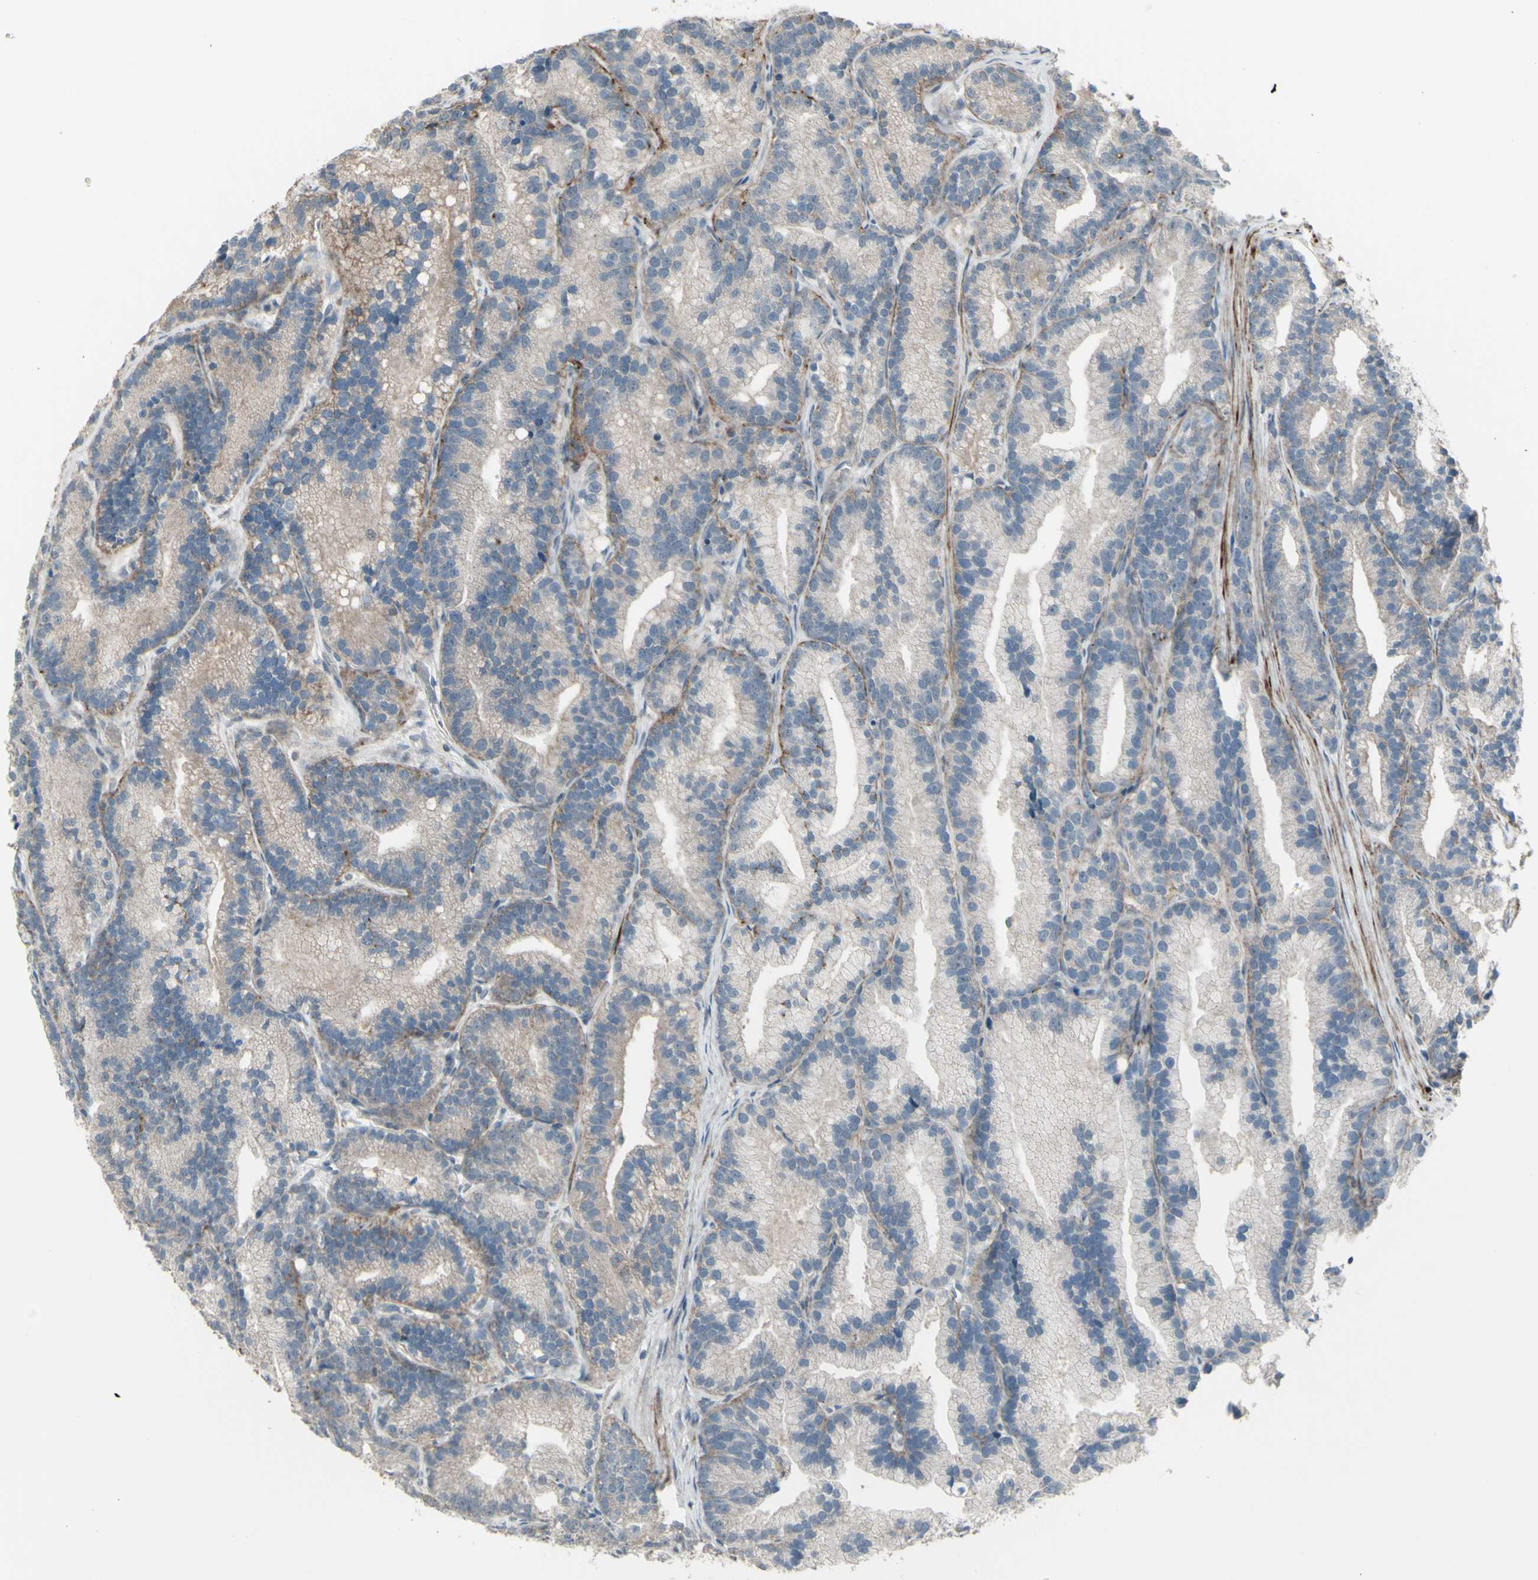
{"staining": {"intensity": "weak", "quantity": ">75%", "location": "cytoplasmic/membranous"}, "tissue": "prostate cancer", "cell_type": "Tumor cells", "image_type": "cancer", "snomed": [{"axis": "morphology", "description": "Adenocarcinoma, Low grade"}, {"axis": "topography", "description": "Prostate"}], "caption": "Protein analysis of prostate cancer (adenocarcinoma (low-grade)) tissue demonstrates weak cytoplasmic/membranous expression in about >75% of tumor cells.", "gene": "GRAMD1B", "patient": {"sex": "male", "age": 89}}